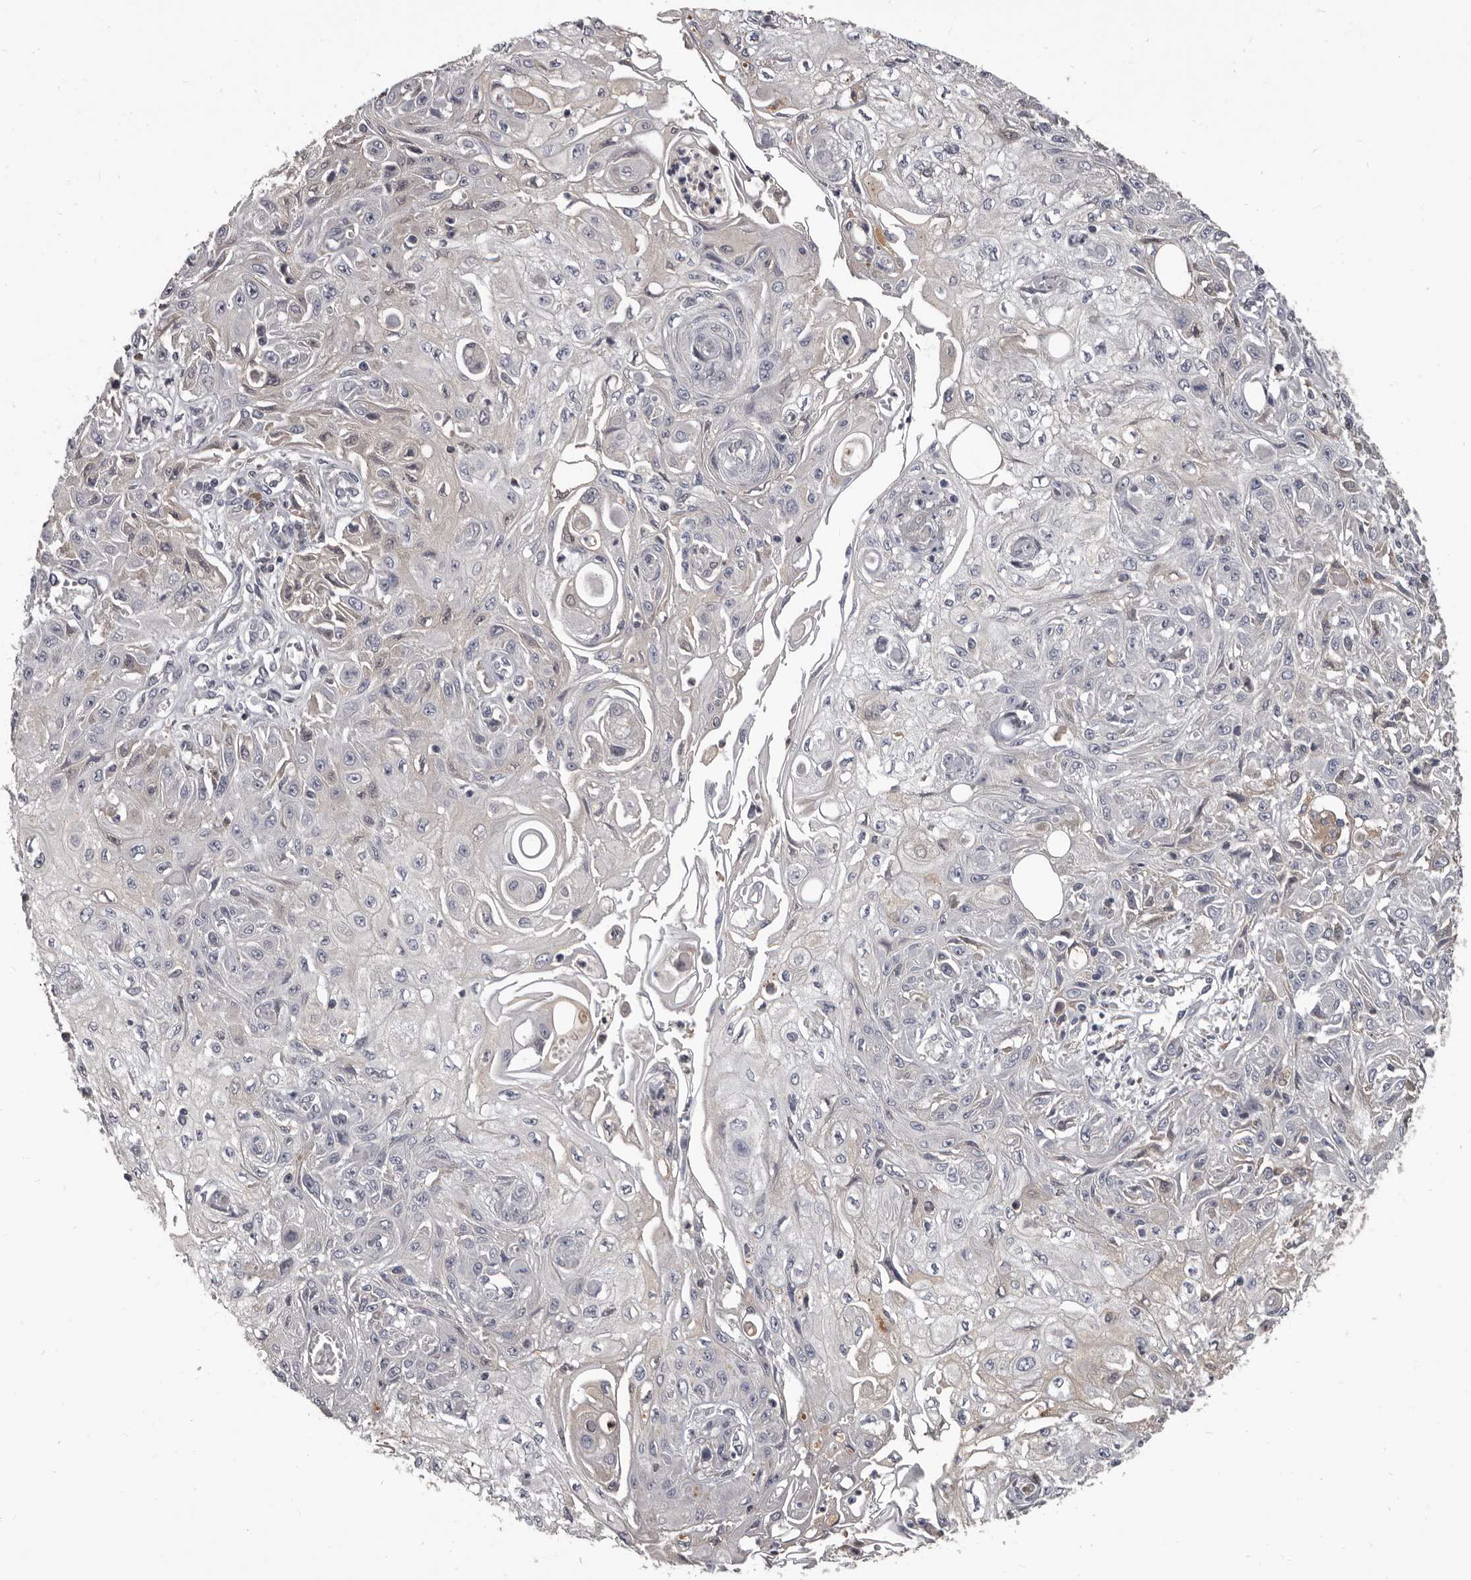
{"staining": {"intensity": "negative", "quantity": "none", "location": "none"}, "tissue": "skin cancer", "cell_type": "Tumor cells", "image_type": "cancer", "snomed": [{"axis": "morphology", "description": "Squamous cell carcinoma, NOS"}, {"axis": "morphology", "description": "Squamous cell carcinoma, metastatic, NOS"}, {"axis": "topography", "description": "Skin"}, {"axis": "topography", "description": "Lymph node"}], "caption": "A micrograph of skin cancer stained for a protein demonstrates no brown staining in tumor cells.", "gene": "ALDH5A1", "patient": {"sex": "male", "age": 75}}